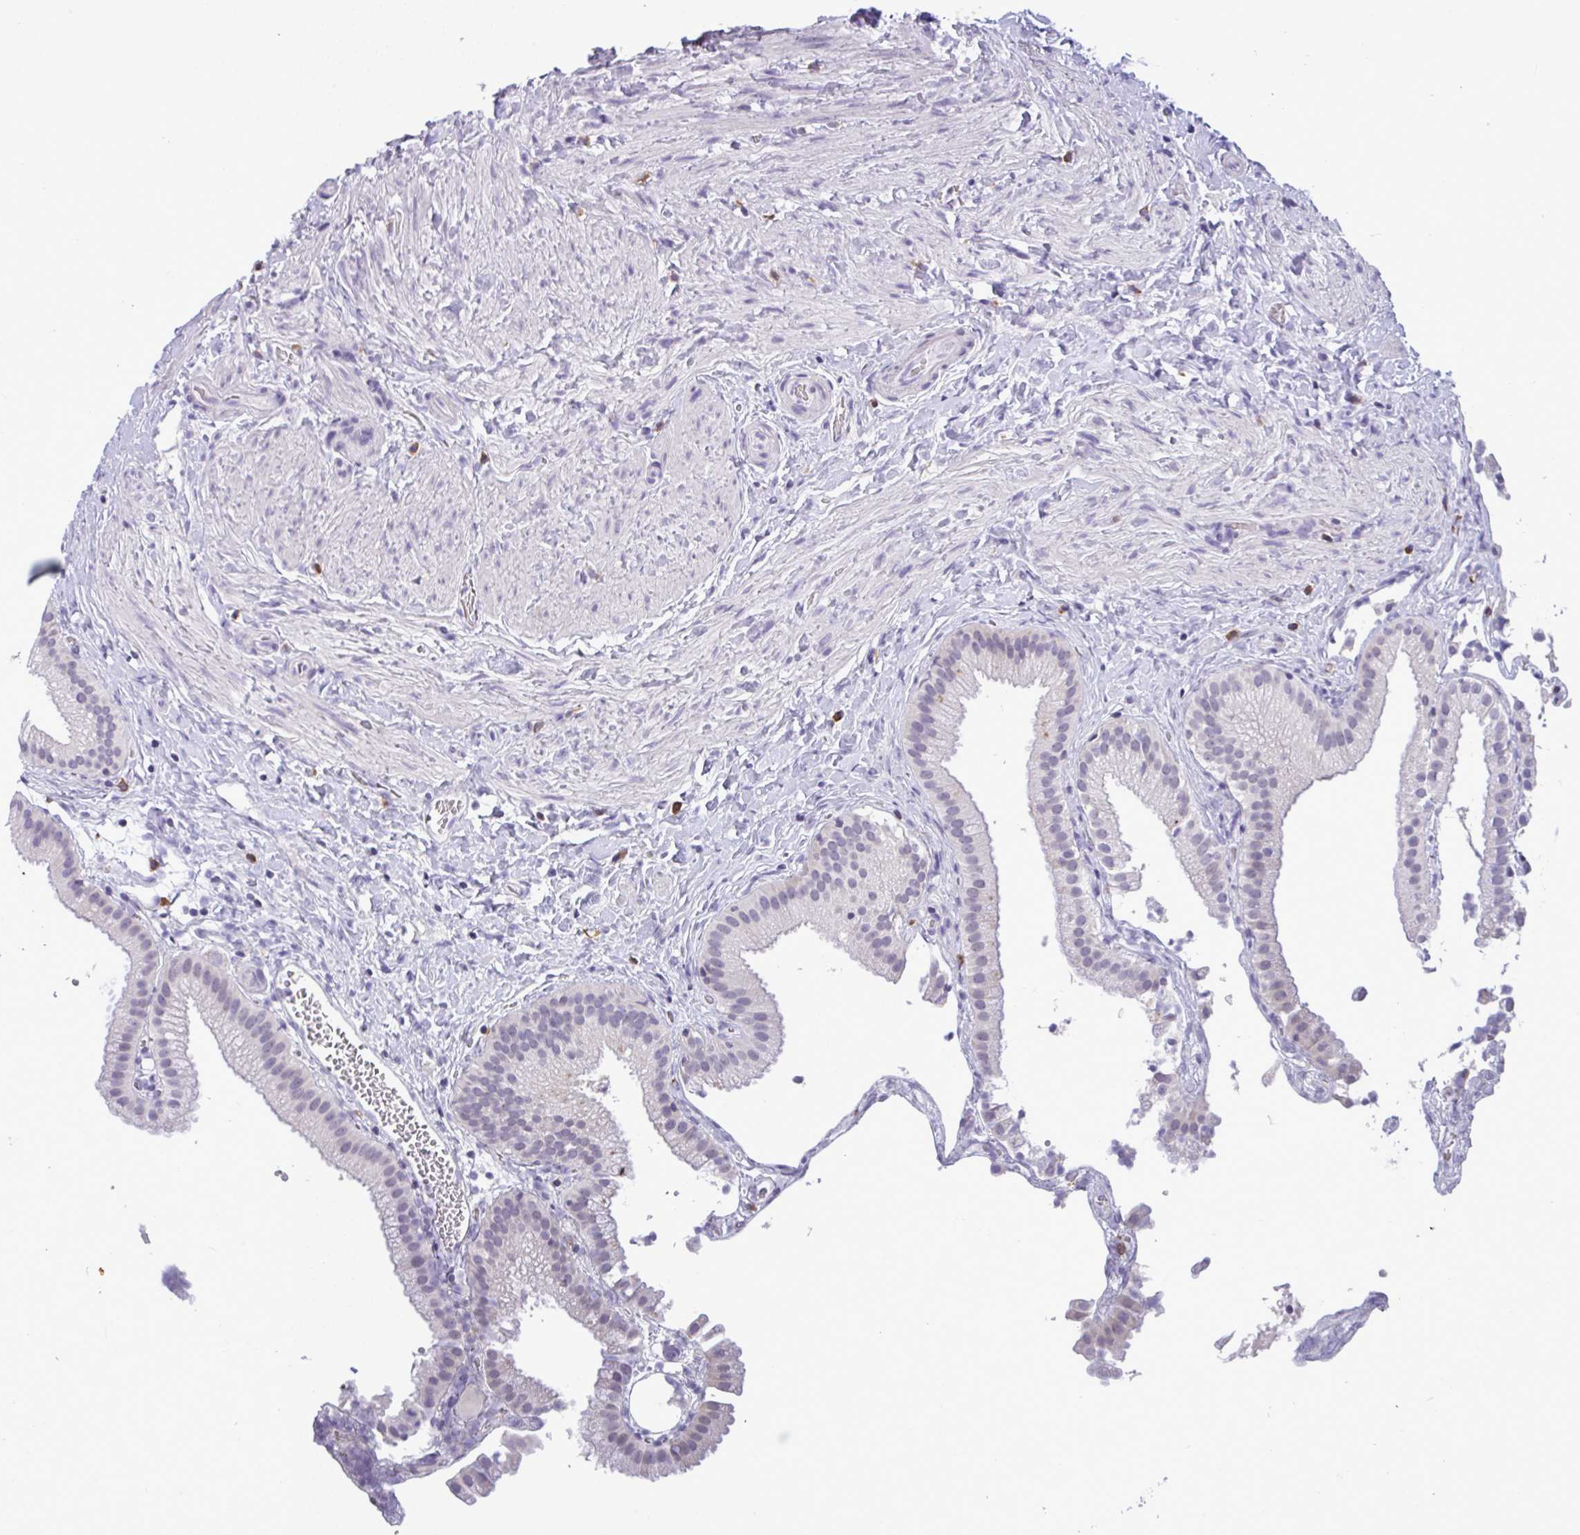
{"staining": {"intensity": "negative", "quantity": "none", "location": "none"}, "tissue": "gallbladder", "cell_type": "Glandular cells", "image_type": "normal", "snomed": [{"axis": "morphology", "description": "Normal tissue, NOS"}, {"axis": "topography", "description": "Gallbladder"}], "caption": "Immunohistochemical staining of normal gallbladder displays no significant expression in glandular cells.", "gene": "YBX2", "patient": {"sex": "female", "age": 63}}